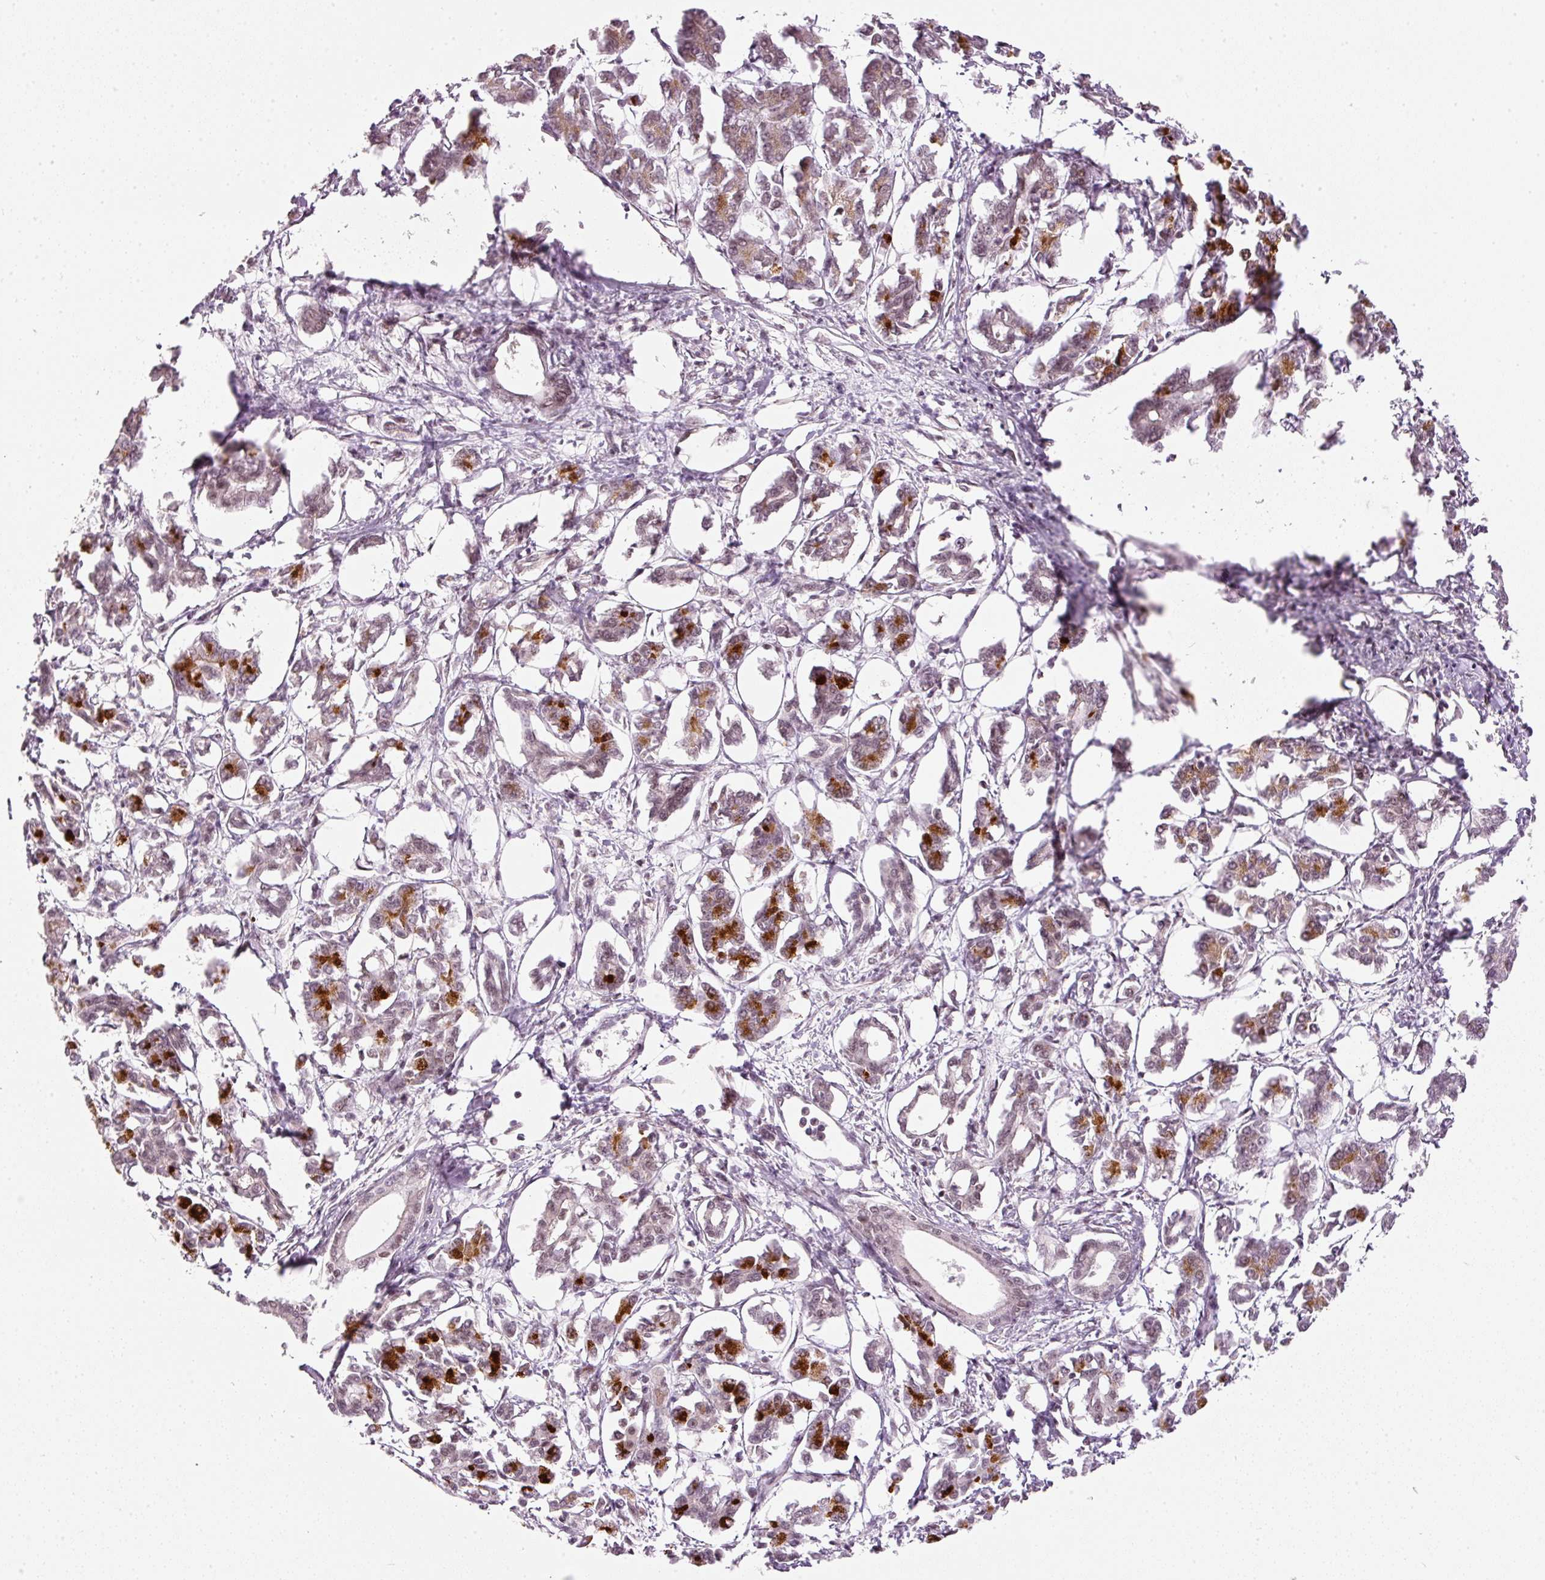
{"staining": {"intensity": "moderate", "quantity": "<25%", "location": "cytoplasmic/membranous"}, "tissue": "pancreatic cancer", "cell_type": "Tumor cells", "image_type": "cancer", "snomed": [{"axis": "morphology", "description": "Adenocarcinoma, NOS"}, {"axis": "topography", "description": "Pancreas"}], "caption": "Protein expression analysis of pancreatic adenocarcinoma displays moderate cytoplasmic/membranous positivity in about <25% of tumor cells. (brown staining indicates protein expression, while blue staining denotes nuclei).", "gene": "THOC6", "patient": {"sex": "male", "age": 61}}